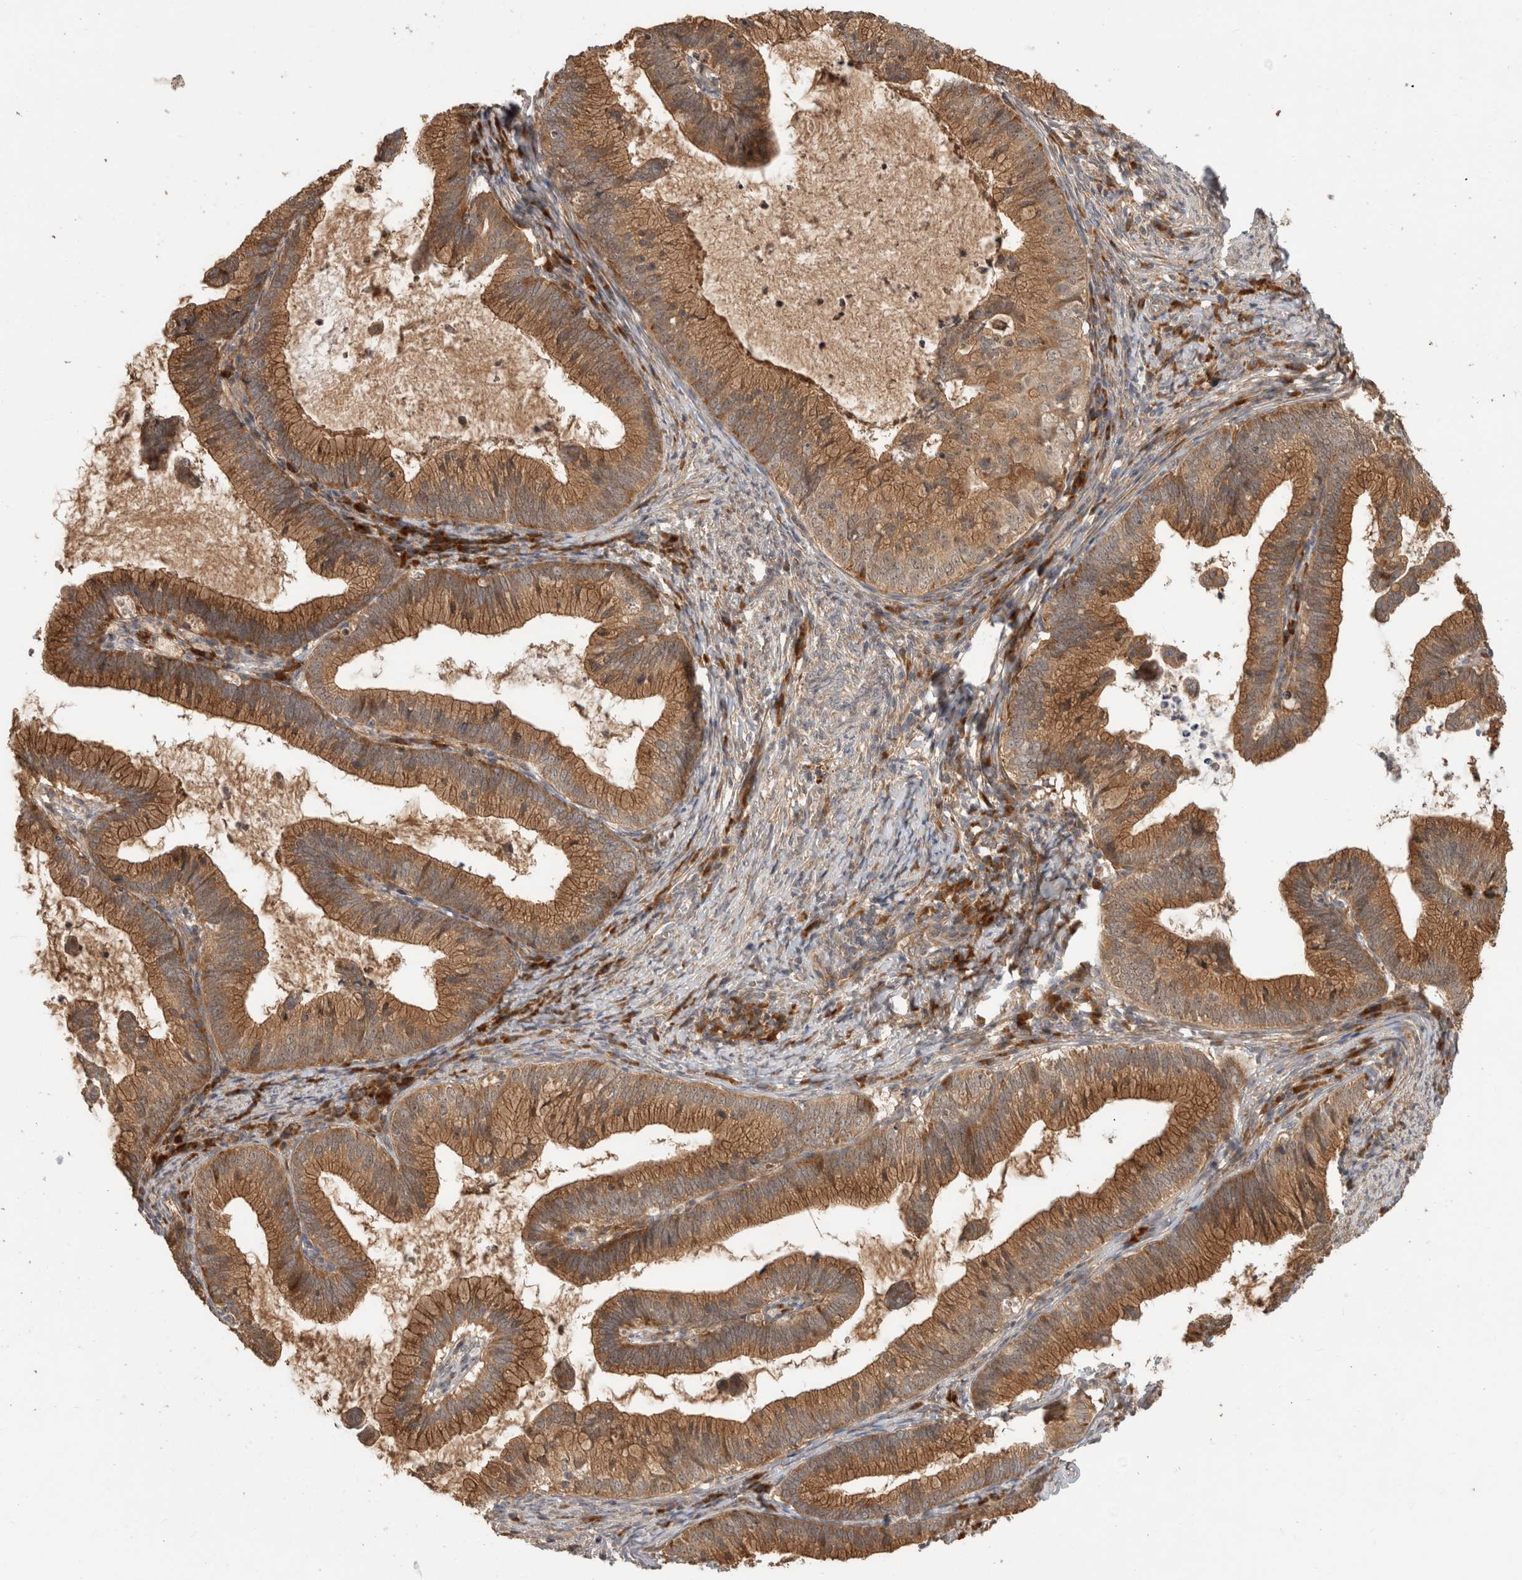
{"staining": {"intensity": "moderate", "quantity": ">75%", "location": "cytoplasmic/membranous"}, "tissue": "cervical cancer", "cell_type": "Tumor cells", "image_type": "cancer", "snomed": [{"axis": "morphology", "description": "Adenocarcinoma, NOS"}, {"axis": "topography", "description": "Cervix"}], "caption": "Cervical cancer tissue exhibits moderate cytoplasmic/membranous positivity in approximately >75% of tumor cells, visualized by immunohistochemistry. (DAB IHC with brightfield microscopy, high magnification).", "gene": "PCDHB15", "patient": {"sex": "female", "age": 36}}